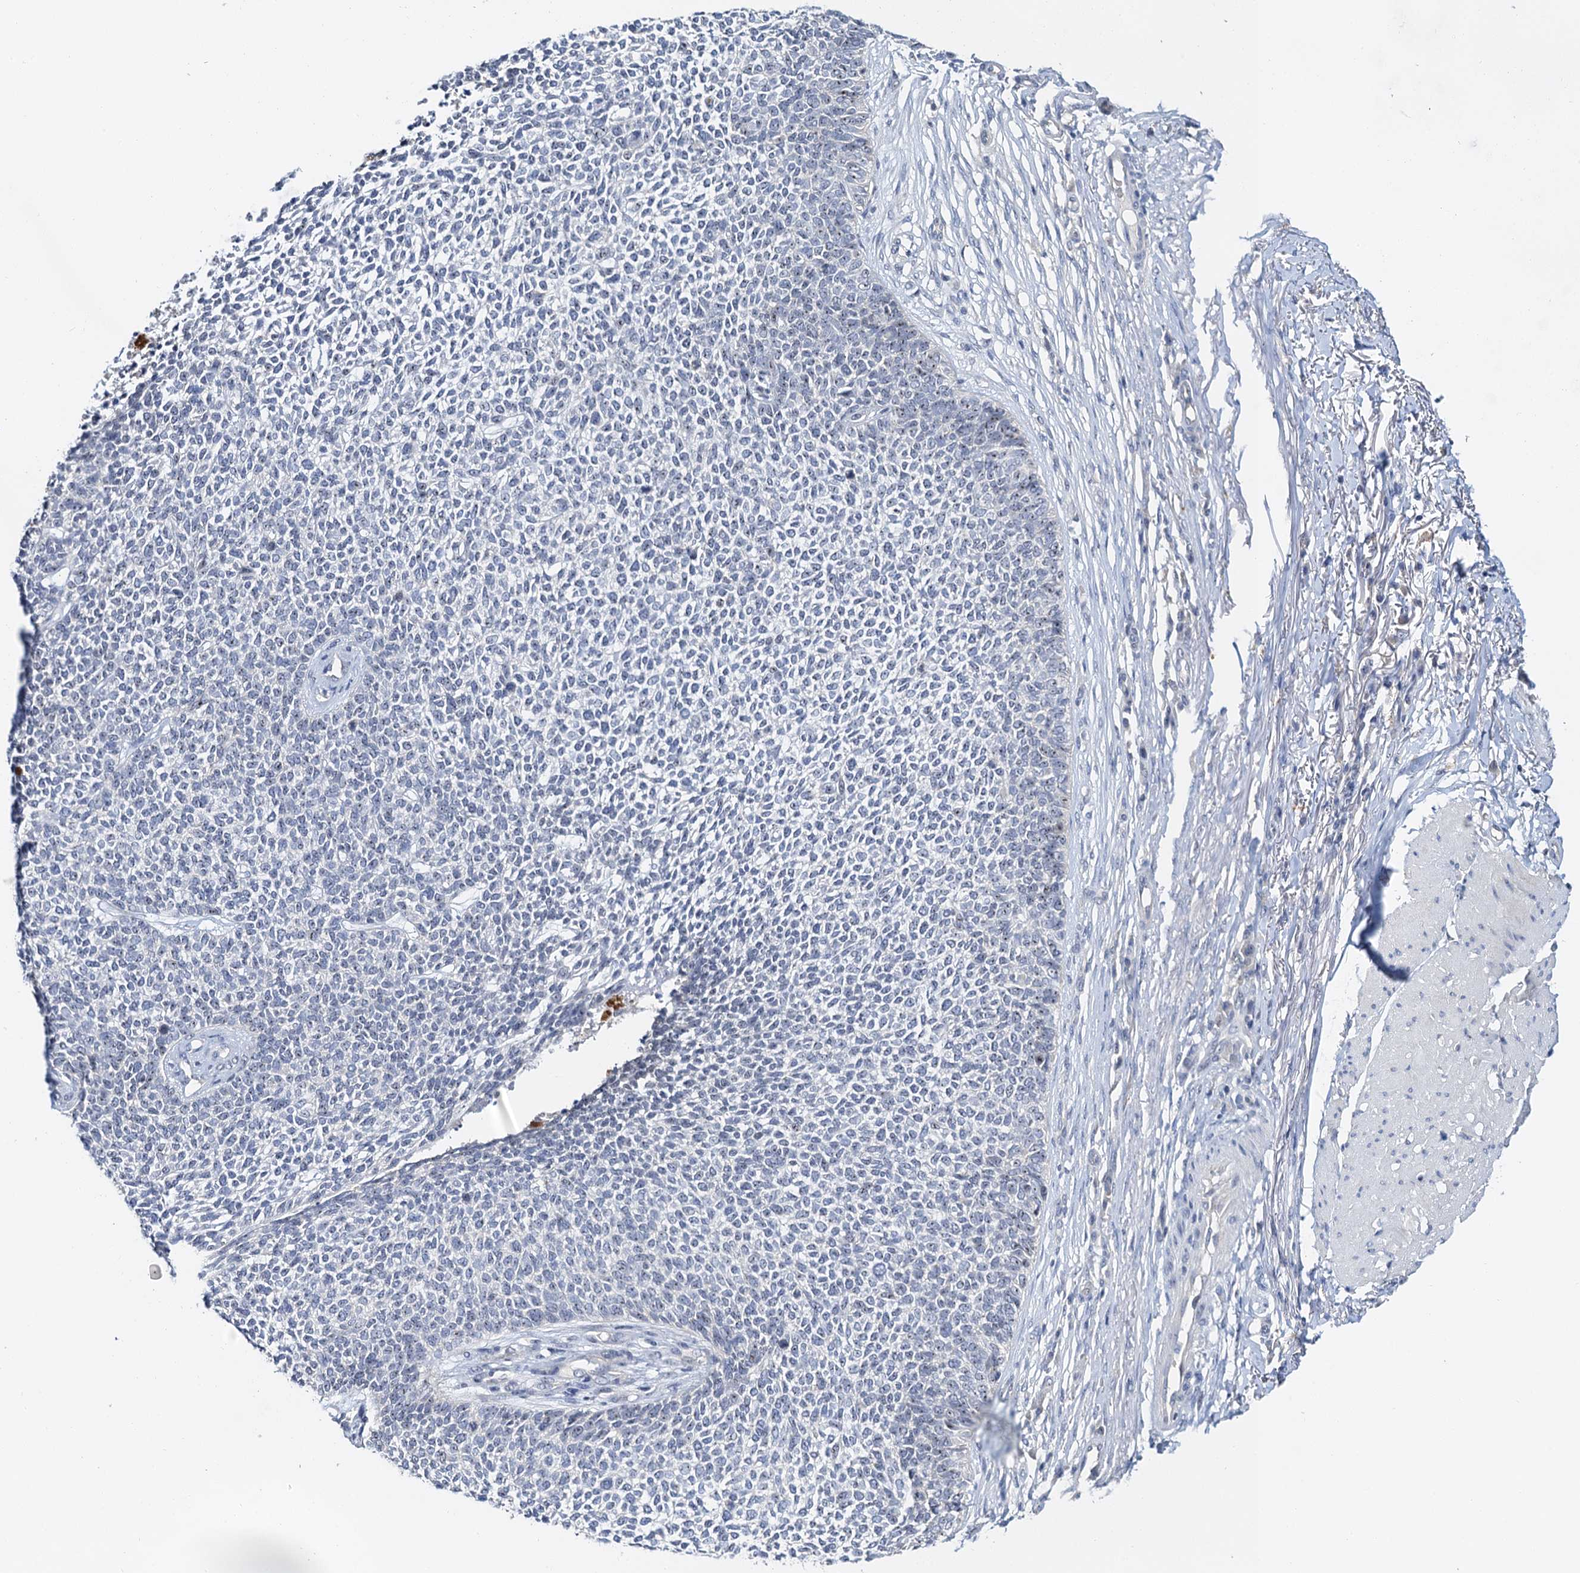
{"staining": {"intensity": "negative", "quantity": "none", "location": "none"}, "tissue": "skin cancer", "cell_type": "Tumor cells", "image_type": "cancer", "snomed": [{"axis": "morphology", "description": "Basal cell carcinoma"}, {"axis": "topography", "description": "Skin"}], "caption": "Protein analysis of basal cell carcinoma (skin) displays no significant staining in tumor cells.", "gene": "NOP2", "patient": {"sex": "female", "age": 84}}